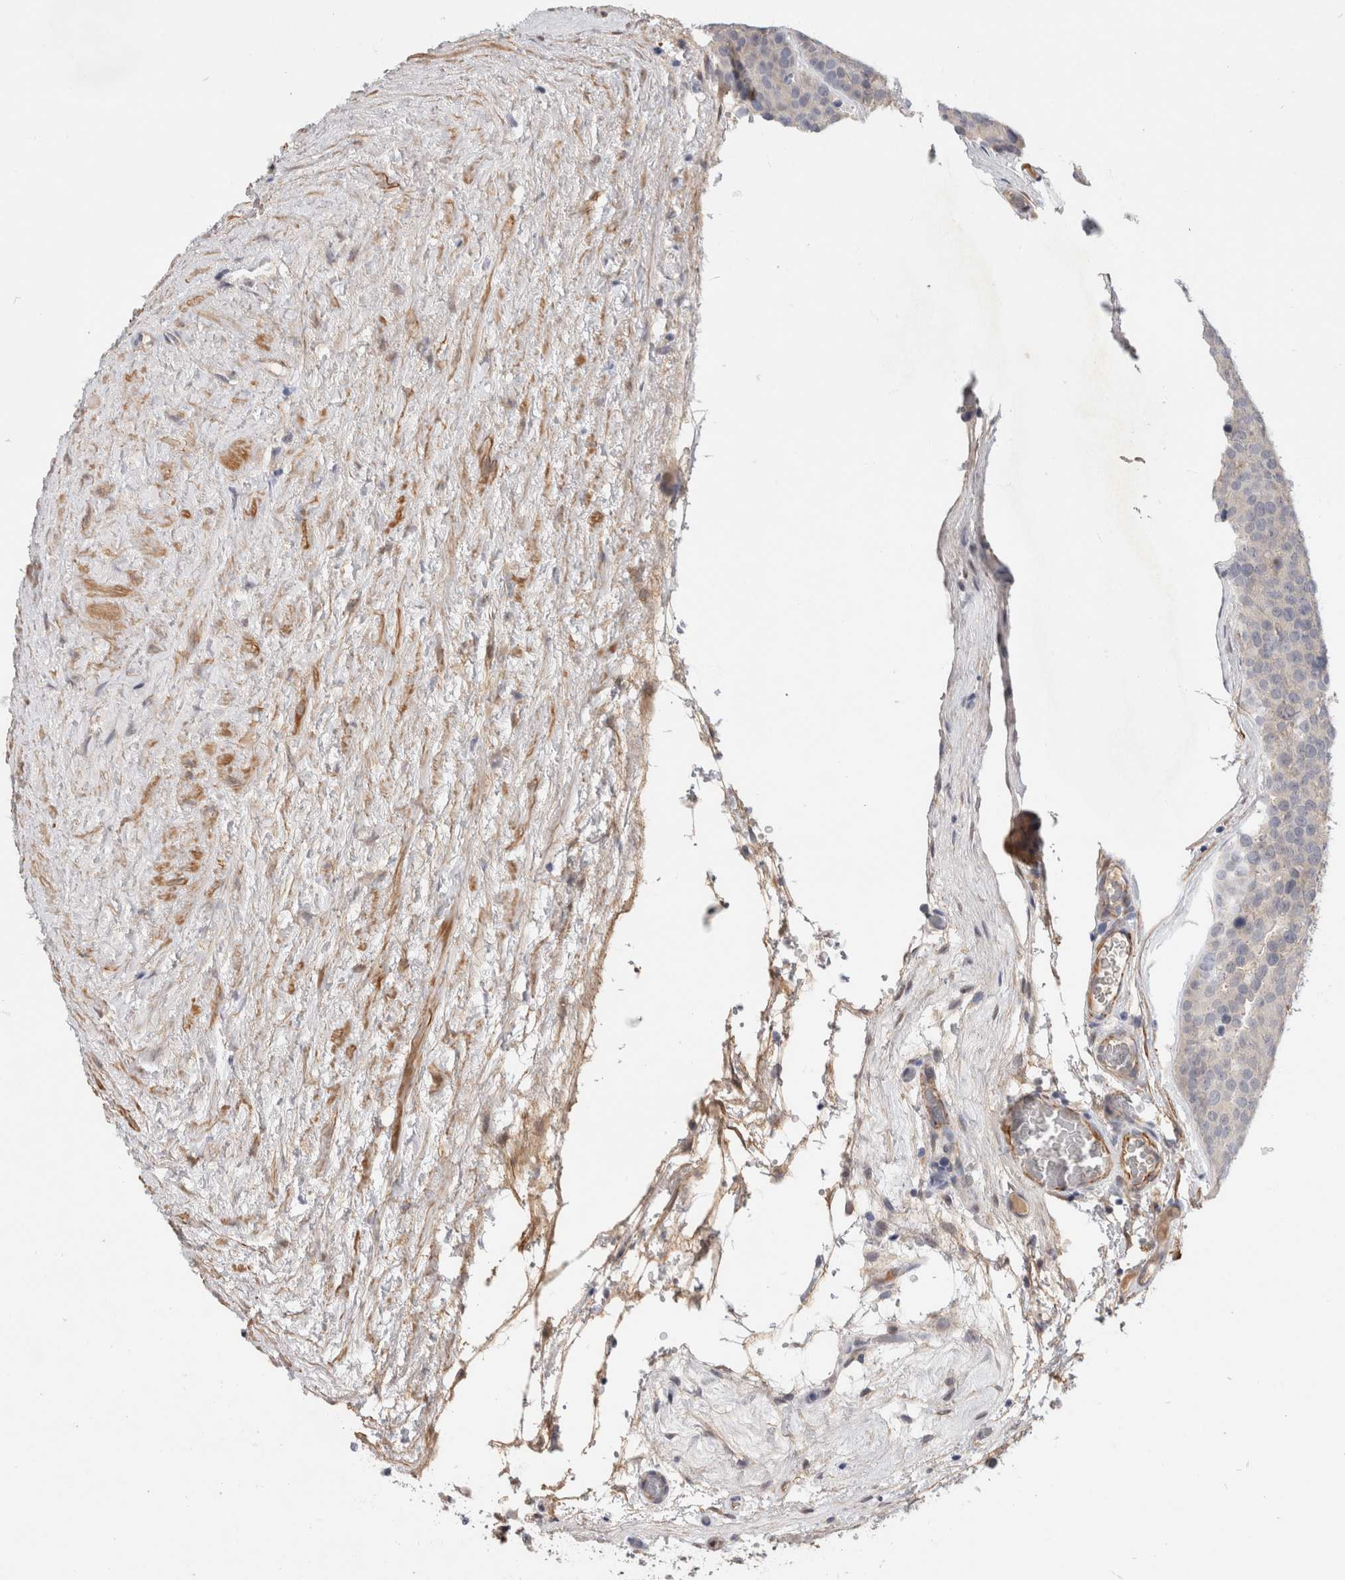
{"staining": {"intensity": "negative", "quantity": "none", "location": "none"}, "tissue": "testis cancer", "cell_type": "Tumor cells", "image_type": "cancer", "snomed": [{"axis": "morphology", "description": "Seminoma, NOS"}, {"axis": "topography", "description": "Testis"}], "caption": "Image shows no protein positivity in tumor cells of seminoma (testis) tissue.", "gene": "PGM1", "patient": {"sex": "male", "age": 71}}